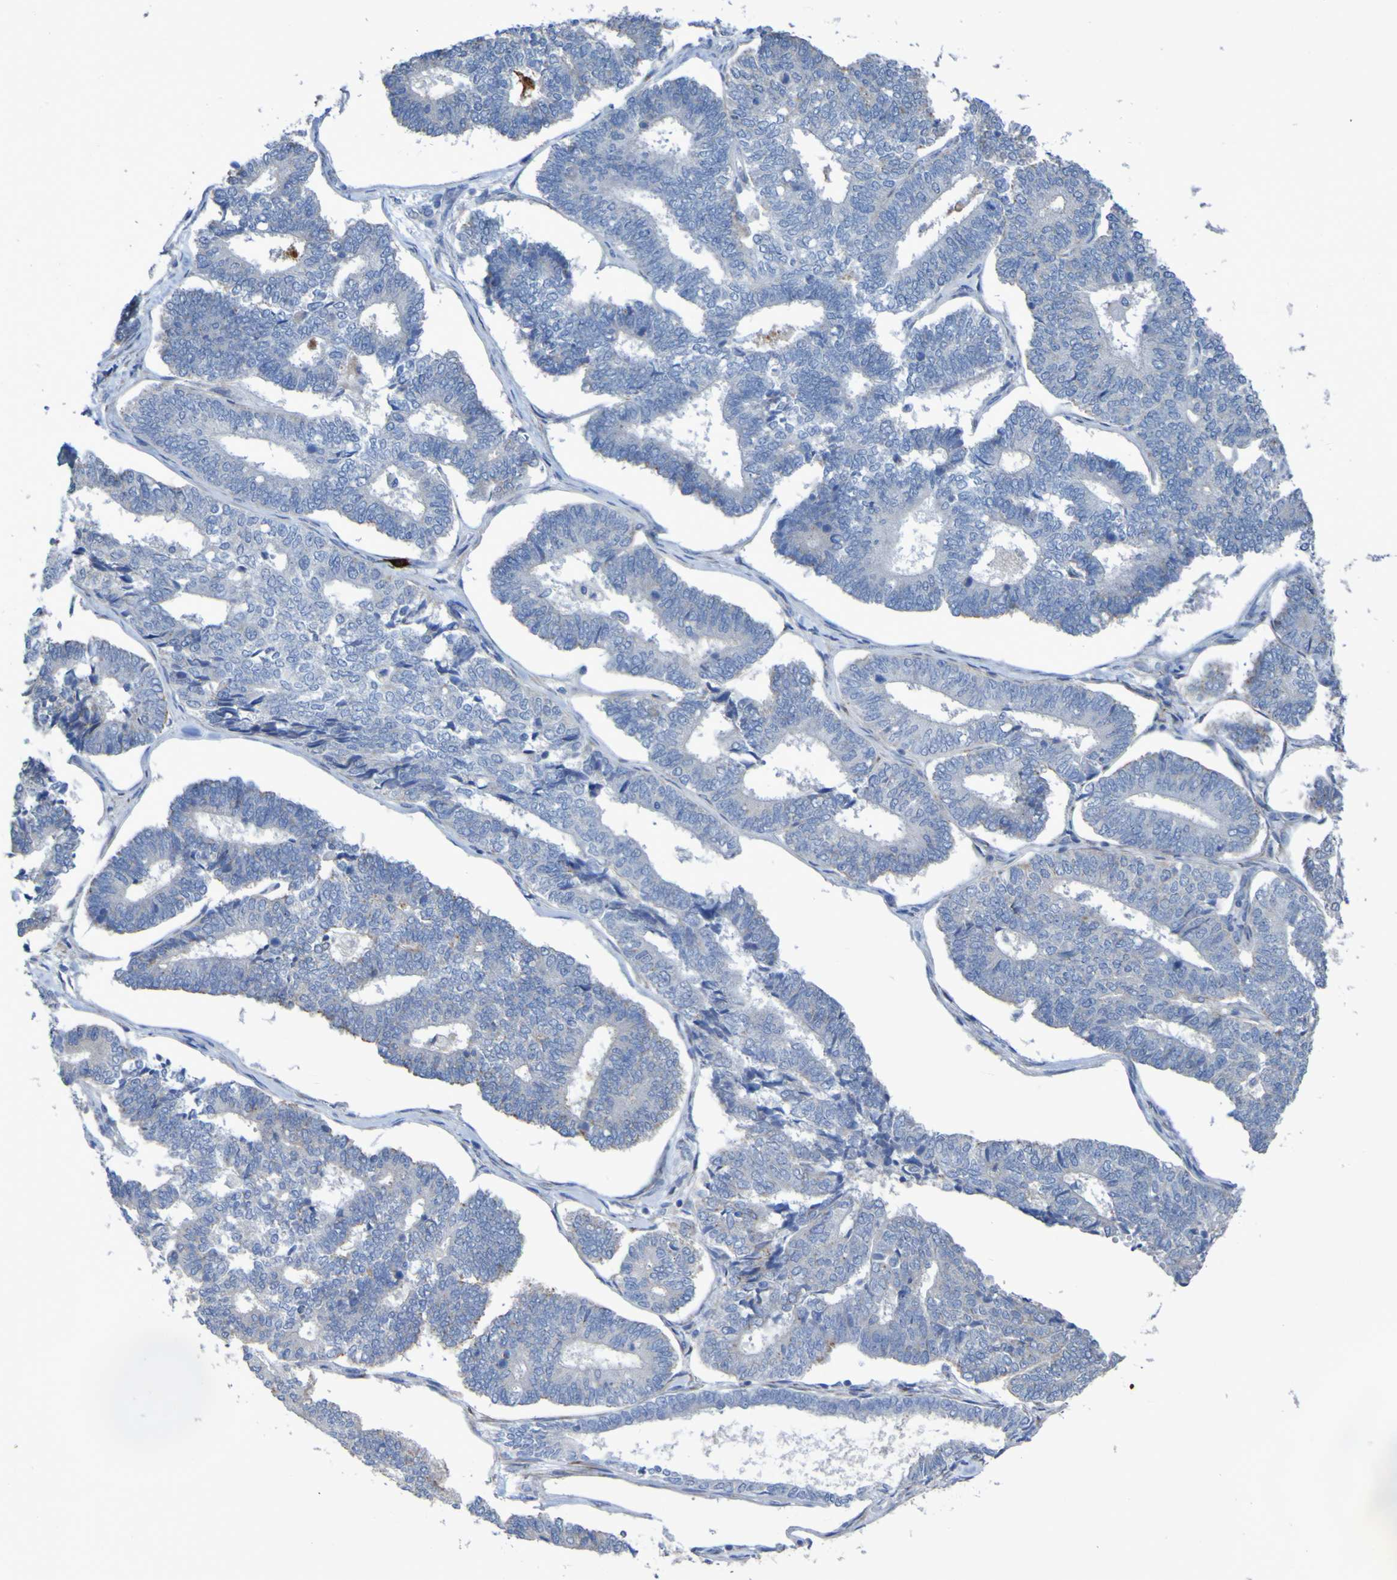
{"staining": {"intensity": "negative", "quantity": "none", "location": "none"}, "tissue": "endometrial cancer", "cell_type": "Tumor cells", "image_type": "cancer", "snomed": [{"axis": "morphology", "description": "Adenocarcinoma, NOS"}, {"axis": "topography", "description": "Endometrium"}], "caption": "IHC histopathology image of neoplastic tissue: human adenocarcinoma (endometrial) stained with DAB reveals no significant protein expression in tumor cells. The staining is performed using DAB (3,3'-diaminobenzidine) brown chromogen with nuclei counter-stained in using hematoxylin.", "gene": "C11orf24", "patient": {"sex": "female", "age": 70}}